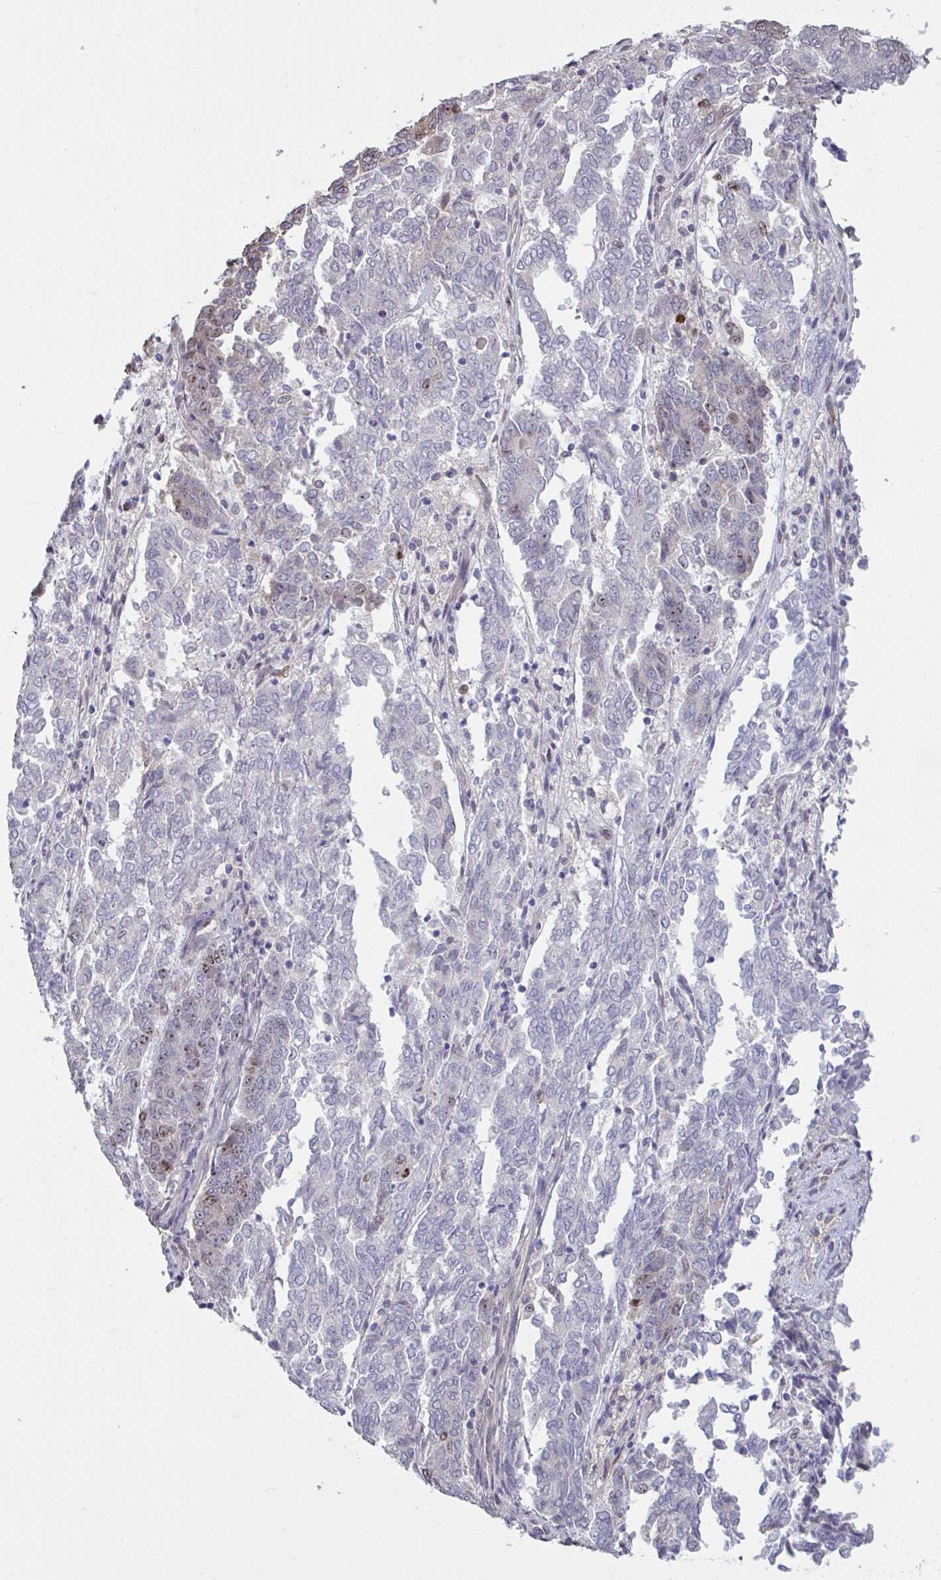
{"staining": {"intensity": "weak", "quantity": "<25%", "location": "nuclear"}, "tissue": "endometrial cancer", "cell_type": "Tumor cells", "image_type": "cancer", "snomed": [{"axis": "morphology", "description": "Adenocarcinoma, NOS"}, {"axis": "topography", "description": "Endometrium"}], "caption": "IHC image of neoplastic tissue: endometrial adenocarcinoma stained with DAB (3,3'-diaminobenzidine) demonstrates no significant protein positivity in tumor cells.", "gene": "SETD7", "patient": {"sex": "female", "age": 80}}